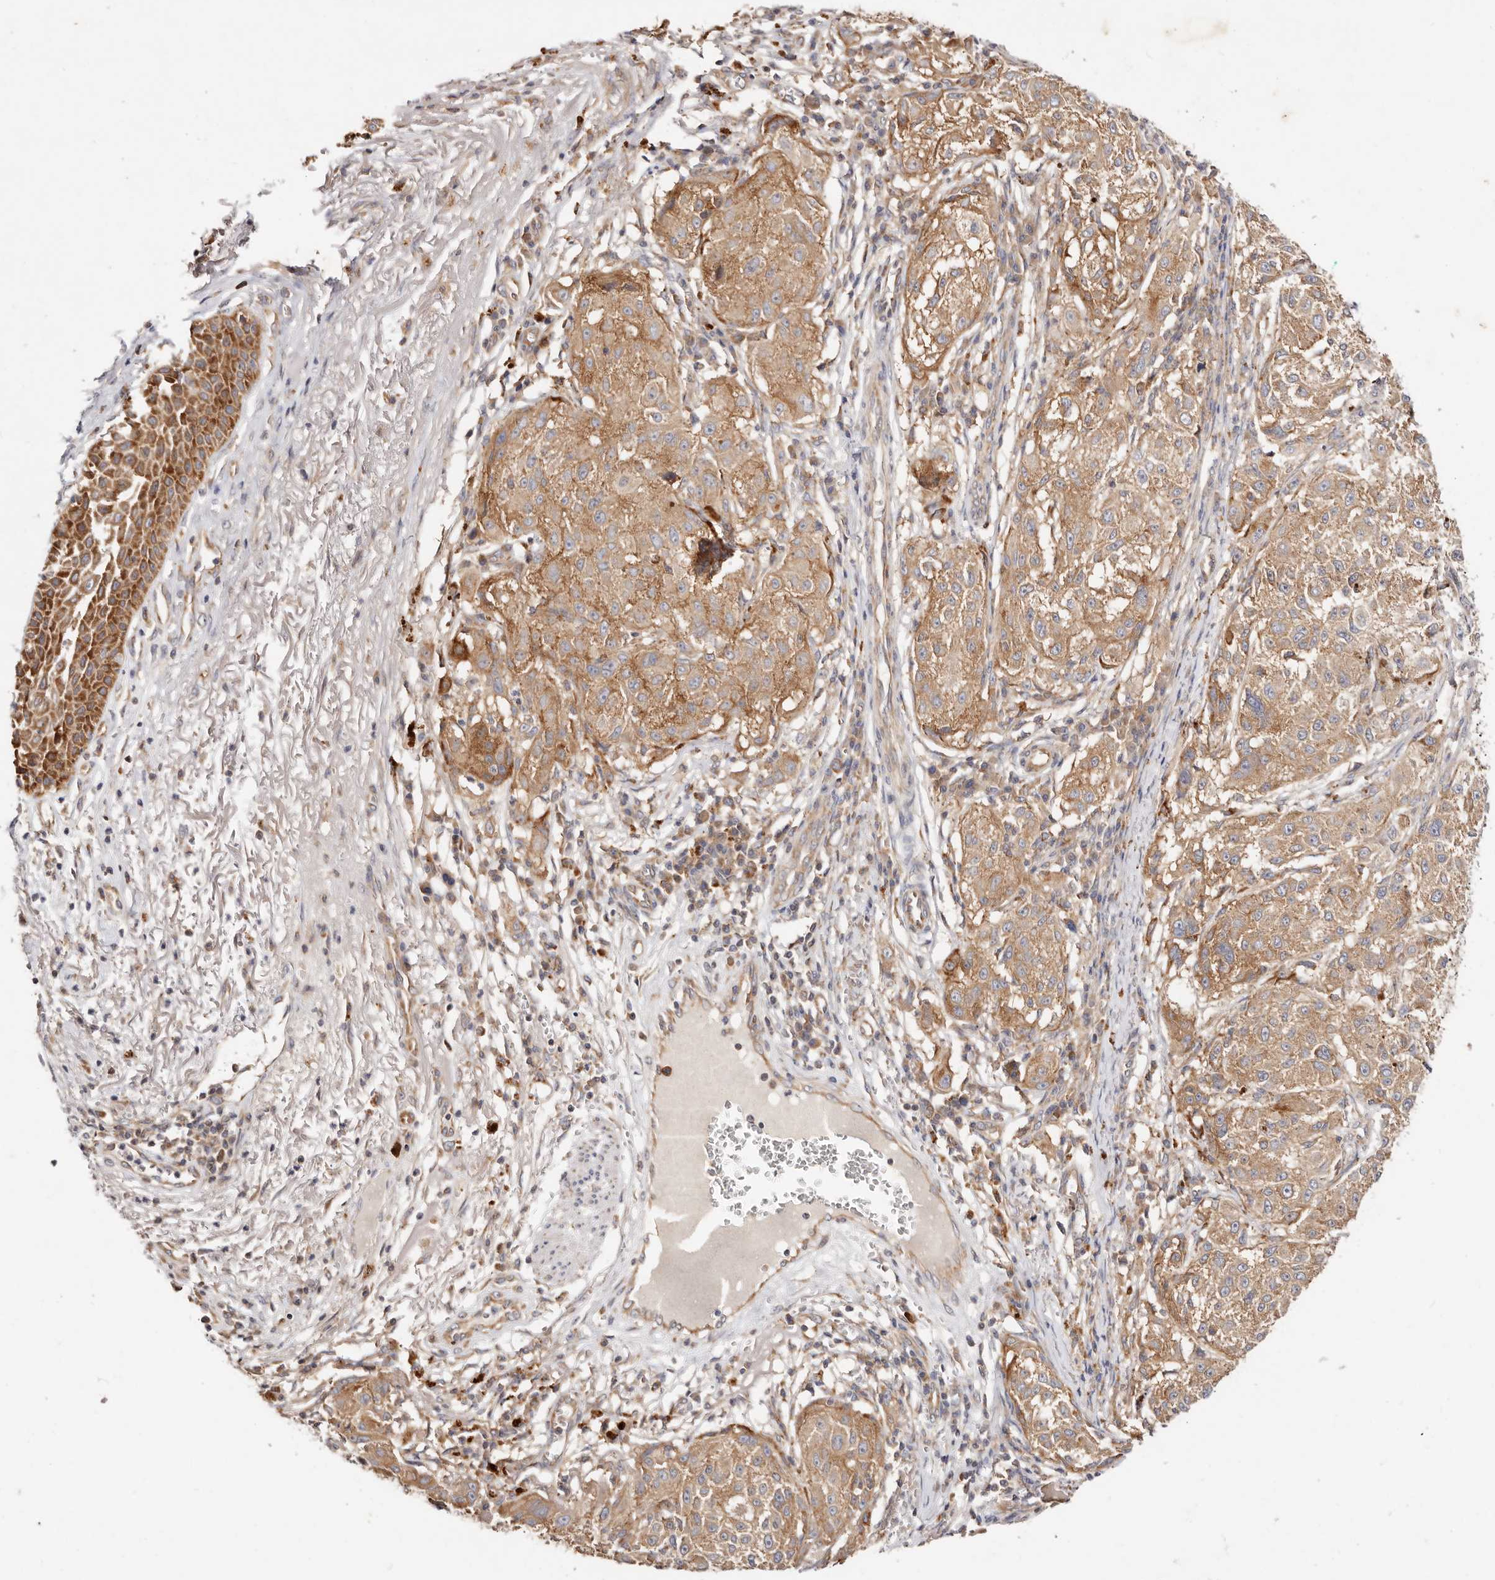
{"staining": {"intensity": "moderate", "quantity": ">75%", "location": "cytoplasmic/membranous"}, "tissue": "melanoma", "cell_type": "Tumor cells", "image_type": "cancer", "snomed": [{"axis": "morphology", "description": "Necrosis, NOS"}, {"axis": "morphology", "description": "Malignant melanoma, NOS"}, {"axis": "topography", "description": "Skin"}], "caption": "Protein staining of melanoma tissue reveals moderate cytoplasmic/membranous expression in about >75% of tumor cells.", "gene": "GNA13", "patient": {"sex": "female", "age": 87}}